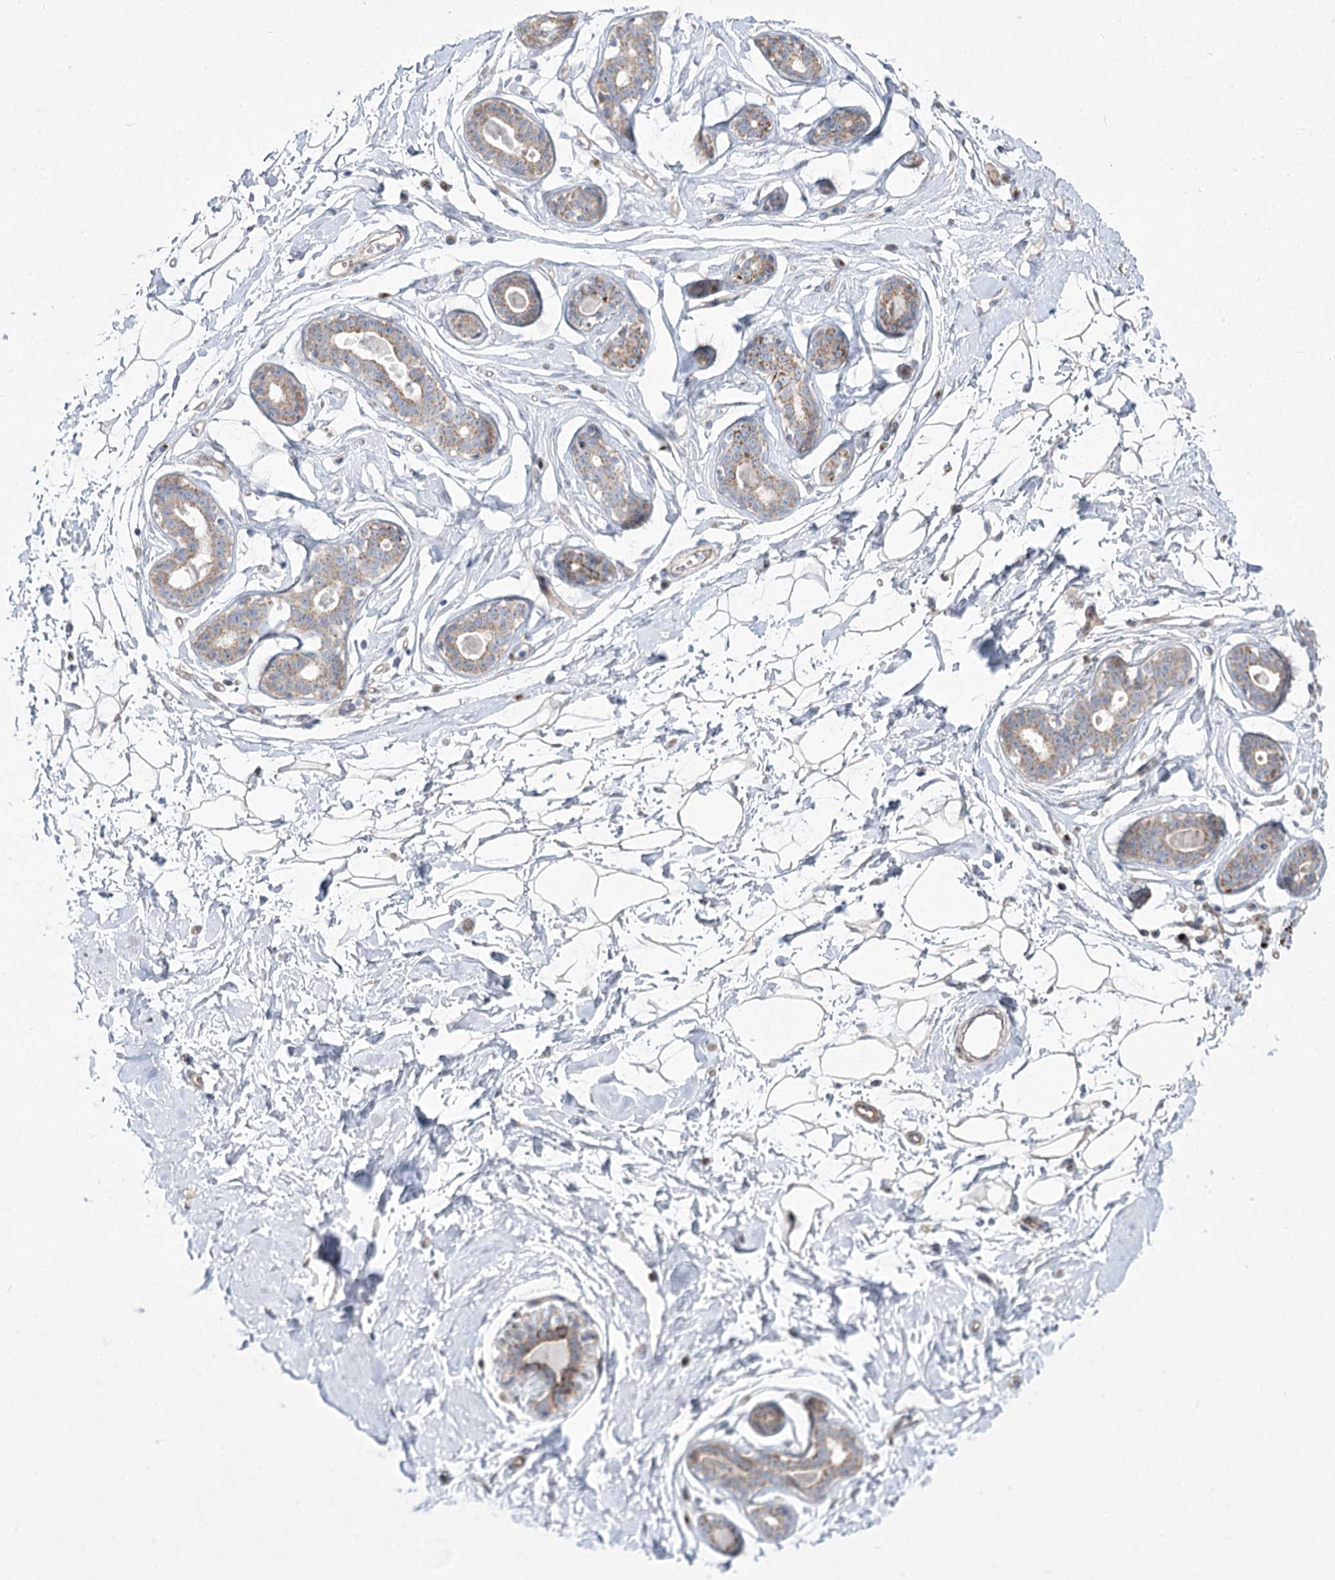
{"staining": {"intensity": "negative", "quantity": "none", "location": "none"}, "tissue": "breast", "cell_type": "Adipocytes", "image_type": "normal", "snomed": [{"axis": "morphology", "description": "Normal tissue, NOS"}, {"axis": "morphology", "description": "Adenoma, NOS"}, {"axis": "topography", "description": "Breast"}], "caption": "This is a micrograph of immunohistochemistry (IHC) staining of unremarkable breast, which shows no staining in adipocytes. (Stains: DAB (3,3'-diaminobenzidine) immunohistochemistry (IHC) with hematoxylin counter stain, Microscopy: brightfield microscopy at high magnification).", "gene": "CEP164", "patient": {"sex": "female", "age": 23}}